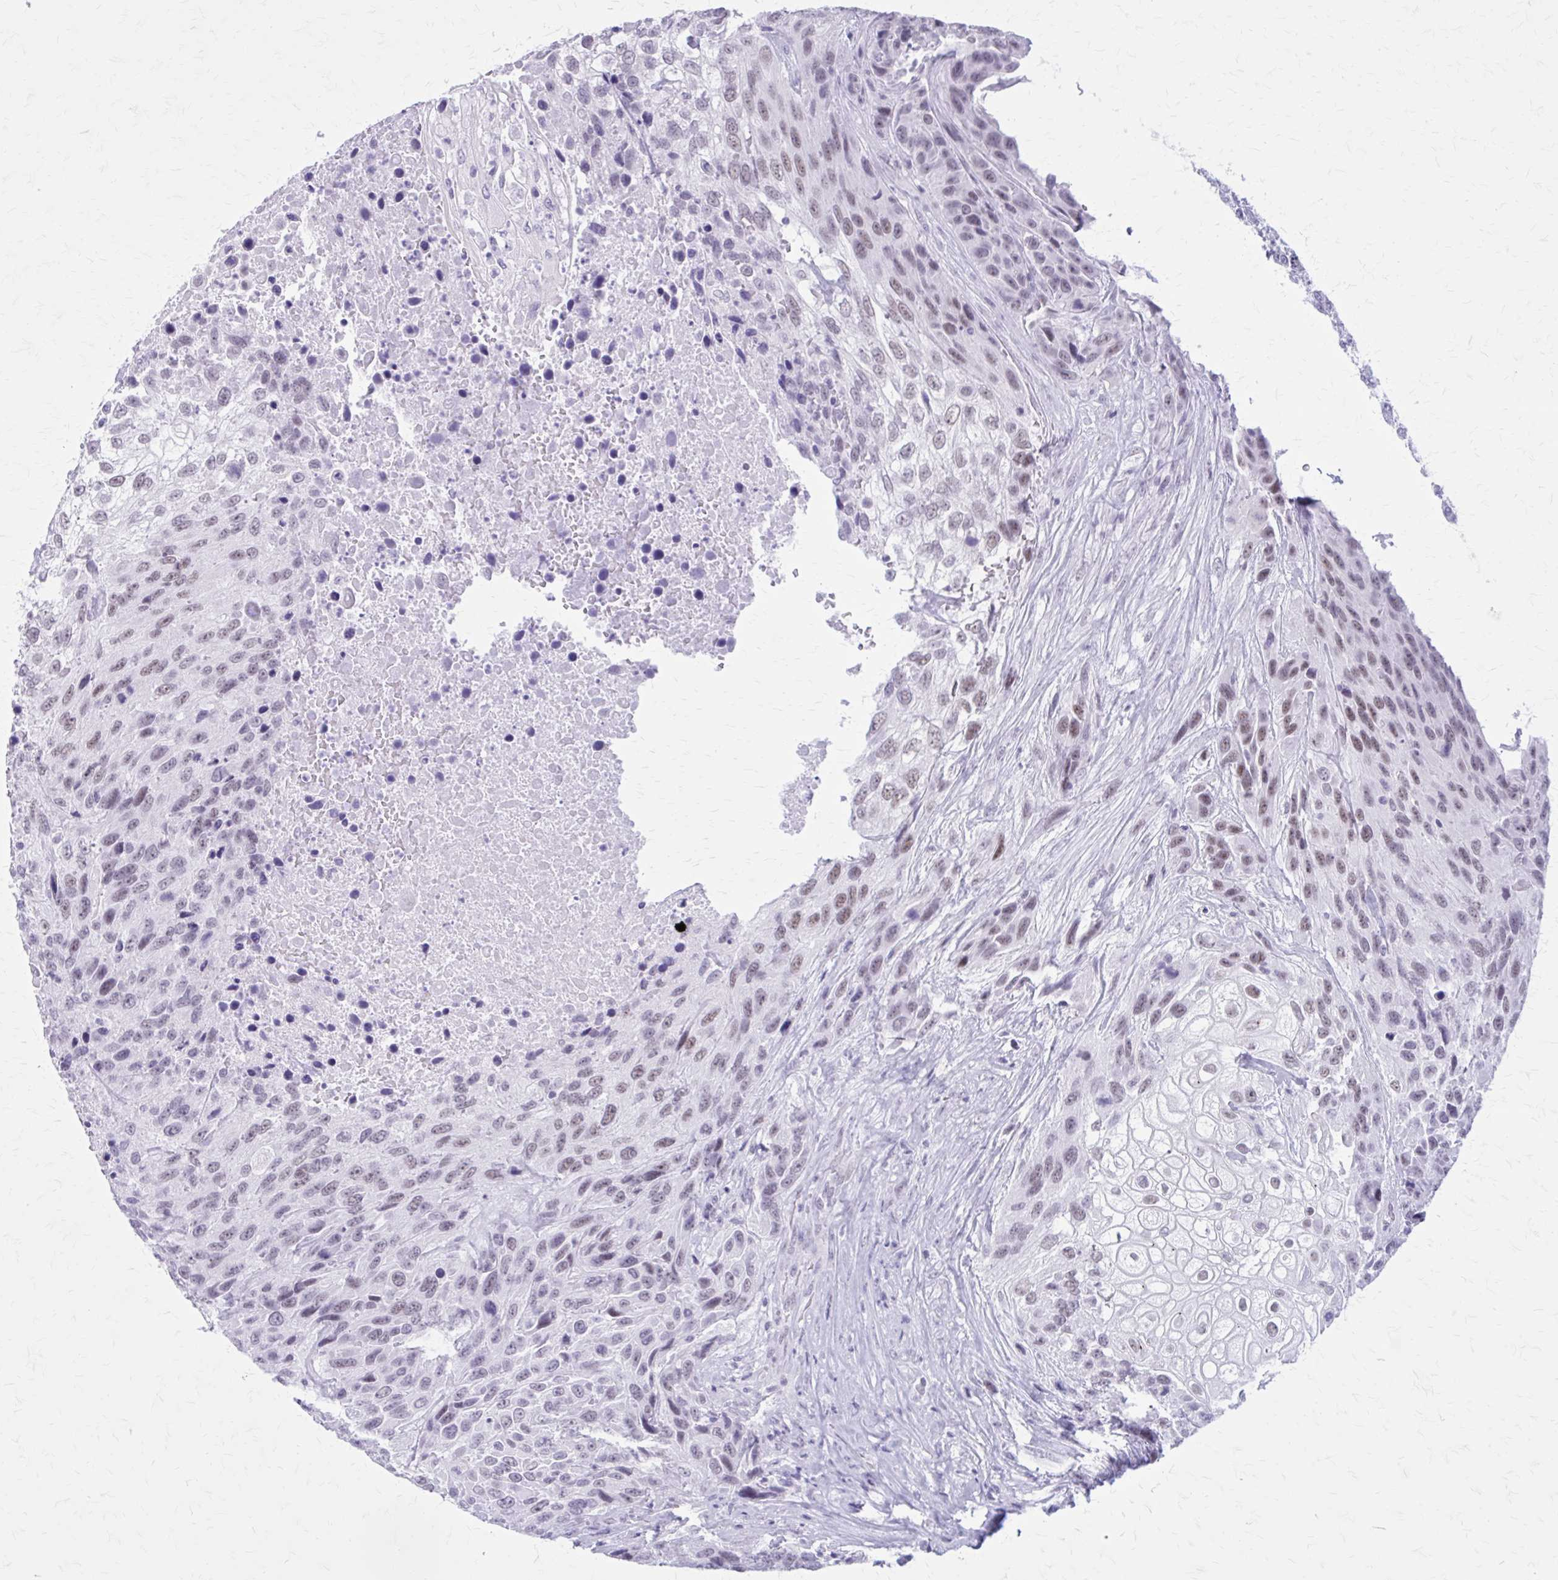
{"staining": {"intensity": "weak", "quantity": "25%-75%", "location": "nuclear"}, "tissue": "urothelial cancer", "cell_type": "Tumor cells", "image_type": "cancer", "snomed": [{"axis": "morphology", "description": "Urothelial carcinoma, High grade"}, {"axis": "topography", "description": "Urinary bladder"}], "caption": "Protein expression analysis of human high-grade urothelial carcinoma reveals weak nuclear positivity in approximately 25%-75% of tumor cells.", "gene": "GAD1", "patient": {"sex": "female", "age": 70}}